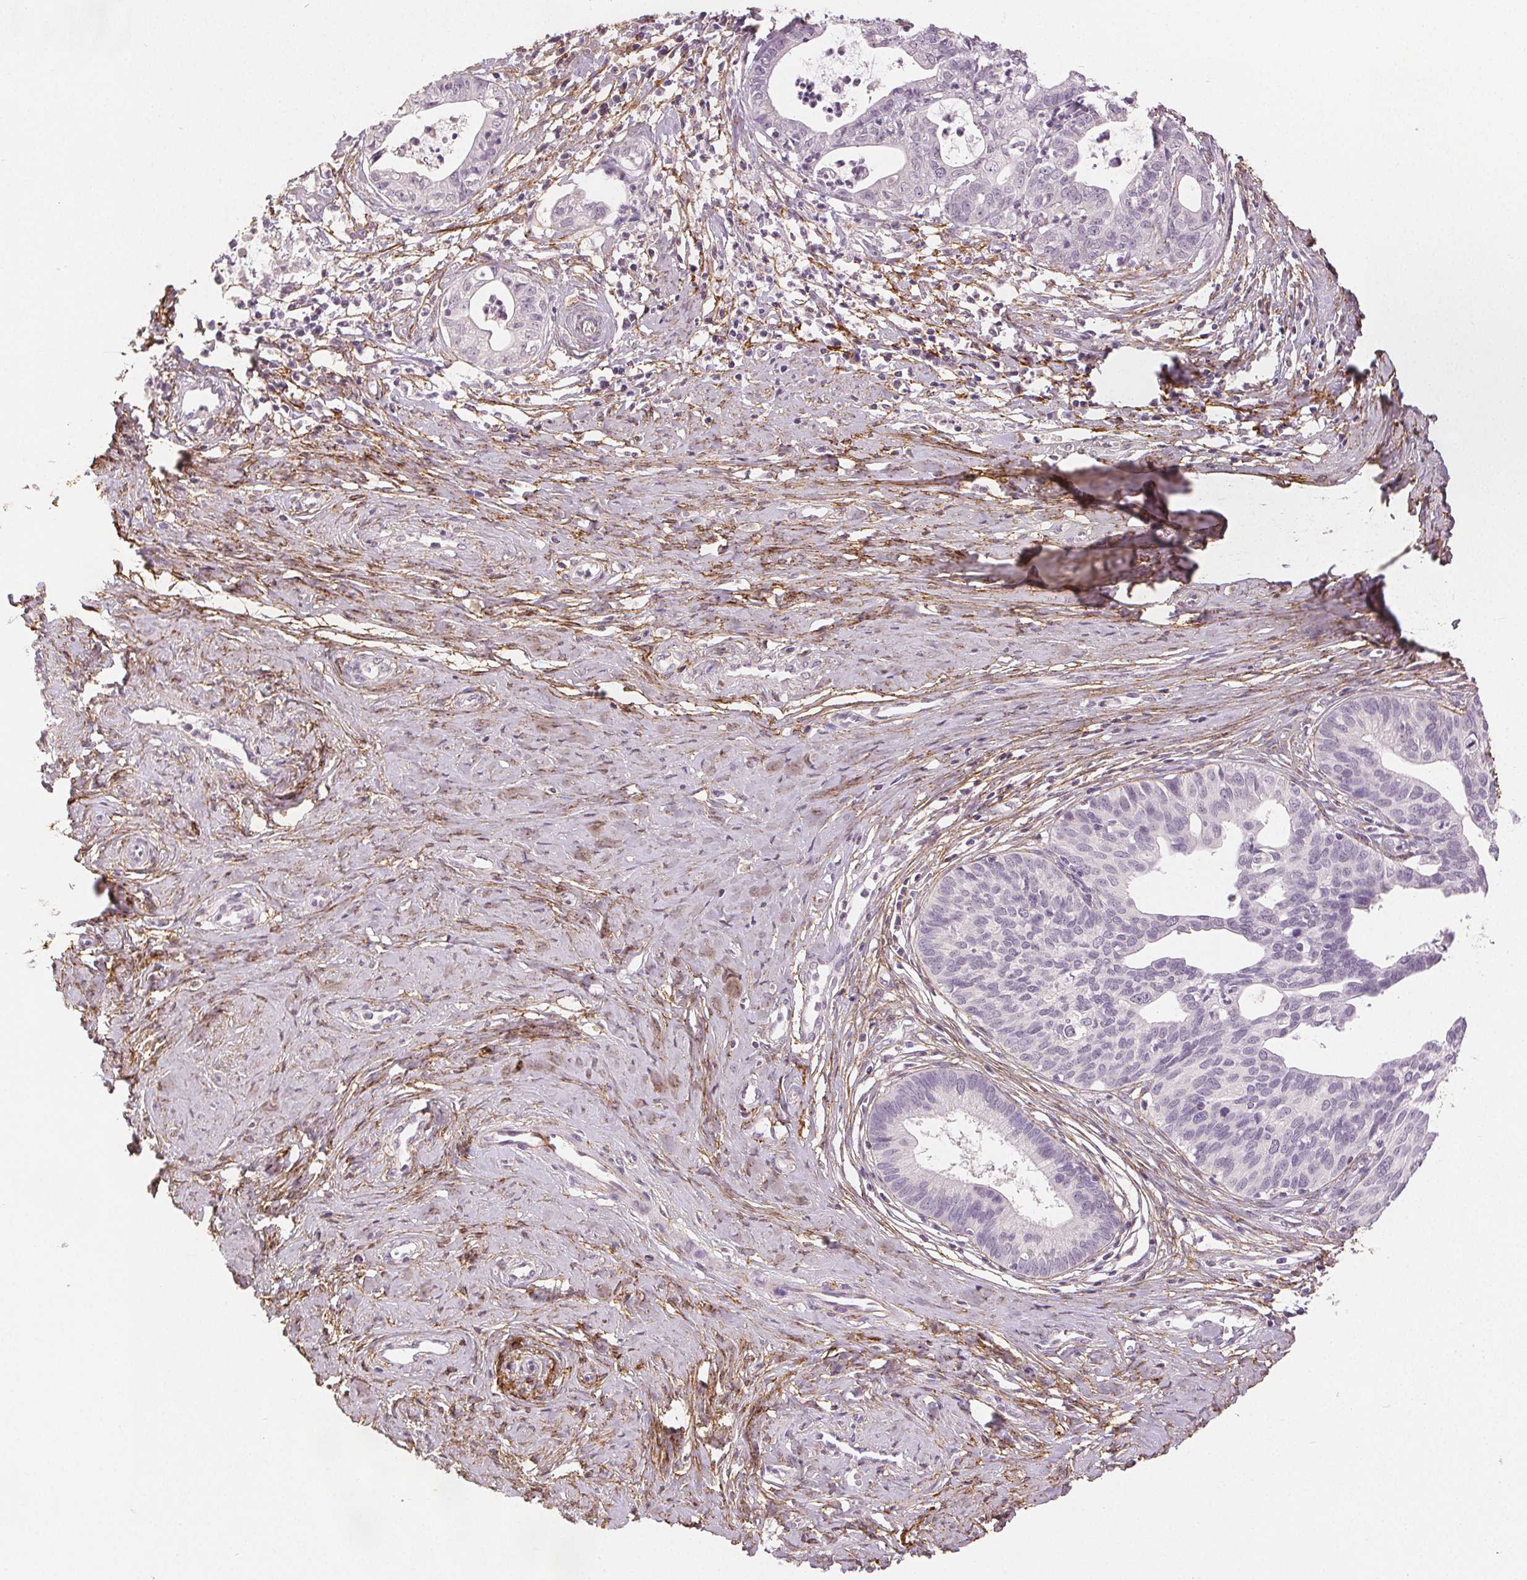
{"staining": {"intensity": "negative", "quantity": "none", "location": "none"}, "tissue": "cervical cancer", "cell_type": "Tumor cells", "image_type": "cancer", "snomed": [{"axis": "morphology", "description": "Normal tissue, NOS"}, {"axis": "morphology", "description": "Adenocarcinoma, NOS"}, {"axis": "topography", "description": "Cervix"}], "caption": "DAB (3,3'-diaminobenzidine) immunohistochemical staining of human cervical cancer reveals no significant expression in tumor cells.", "gene": "FBN1", "patient": {"sex": "female", "age": 38}}